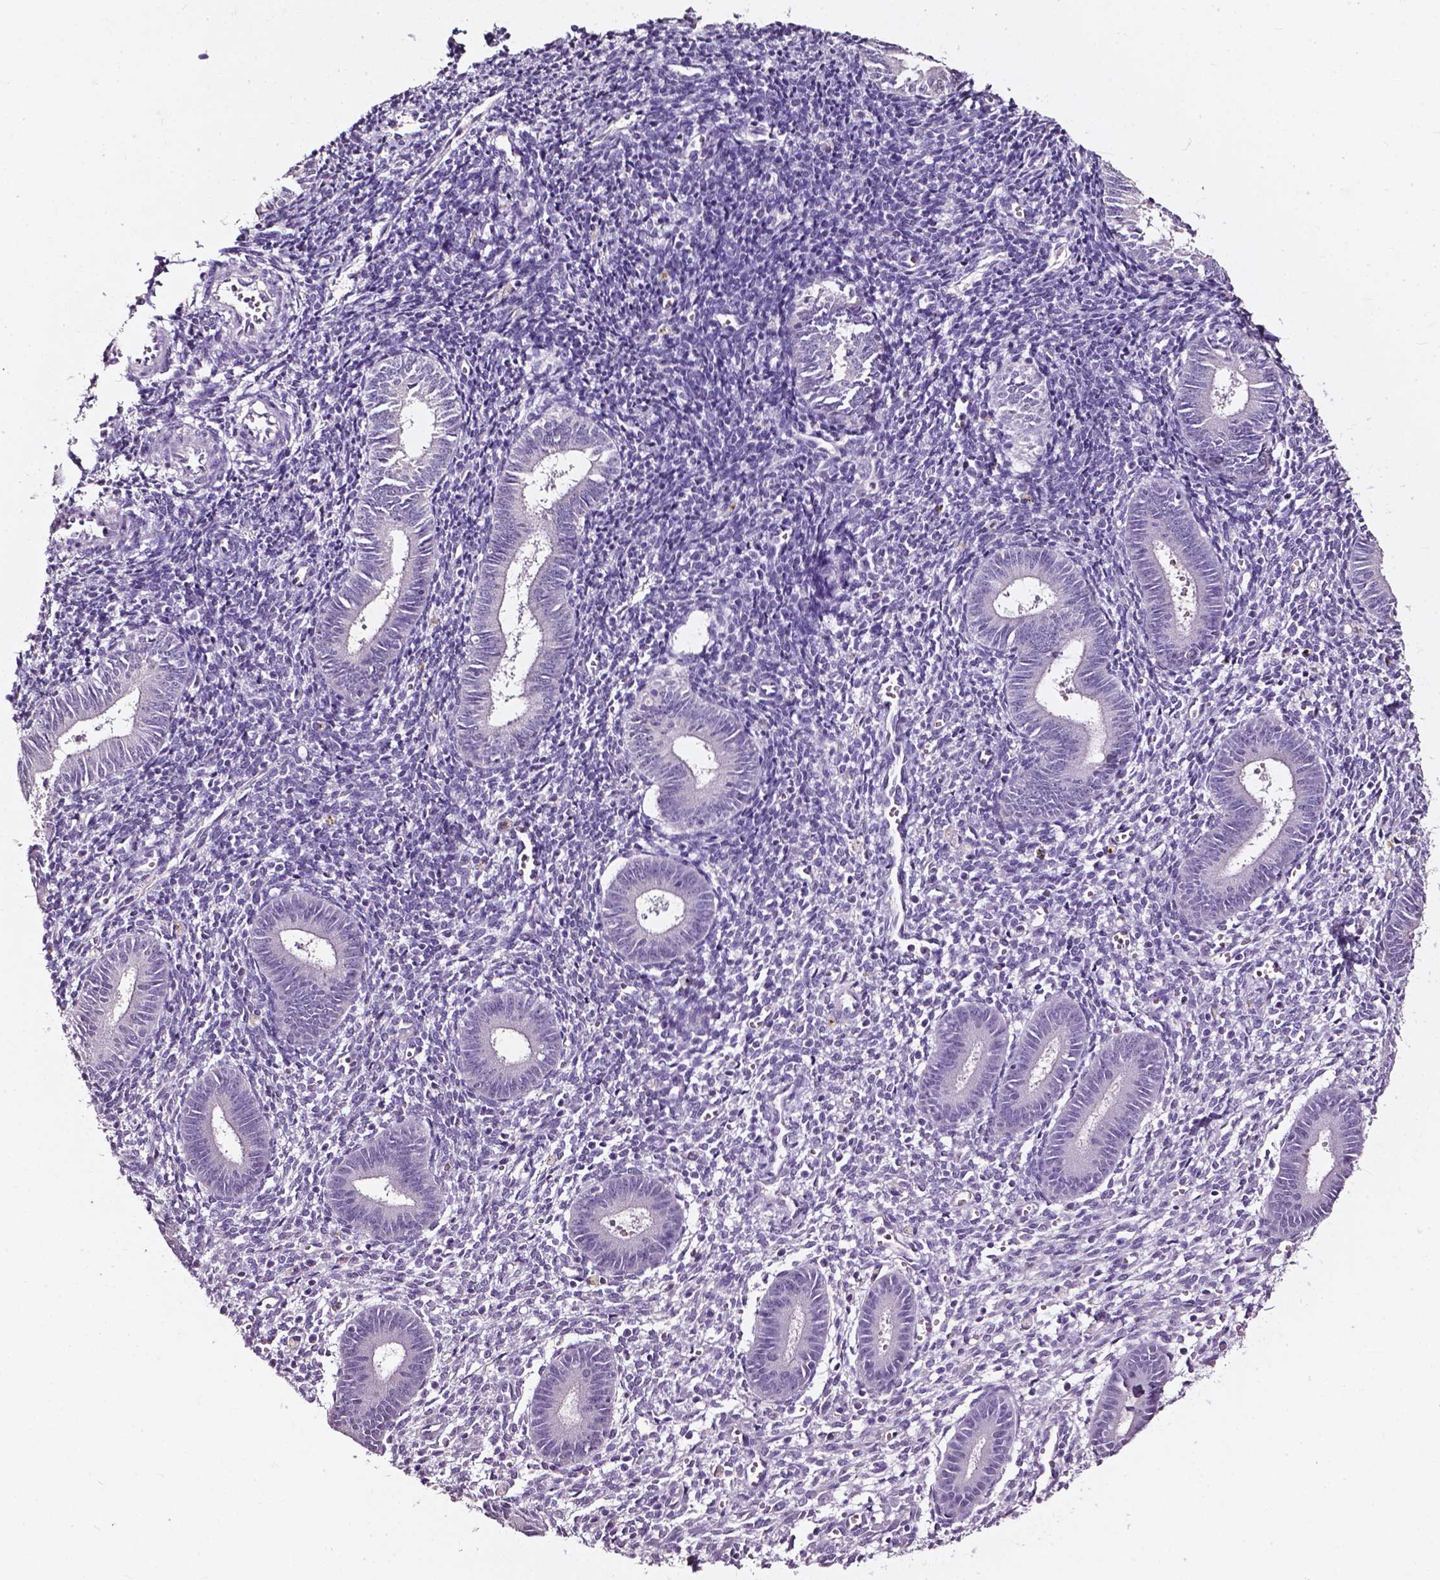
{"staining": {"intensity": "negative", "quantity": "none", "location": "none"}, "tissue": "endometrium", "cell_type": "Cells in endometrial stroma", "image_type": "normal", "snomed": [{"axis": "morphology", "description": "Normal tissue, NOS"}, {"axis": "topography", "description": "Endometrium"}], "caption": "This image is of unremarkable endometrium stained with immunohistochemistry to label a protein in brown with the nuclei are counter-stained blue. There is no staining in cells in endometrial stroma.", "gene": "DEFA5", "patient": {"sex": "female", "age": 25}}